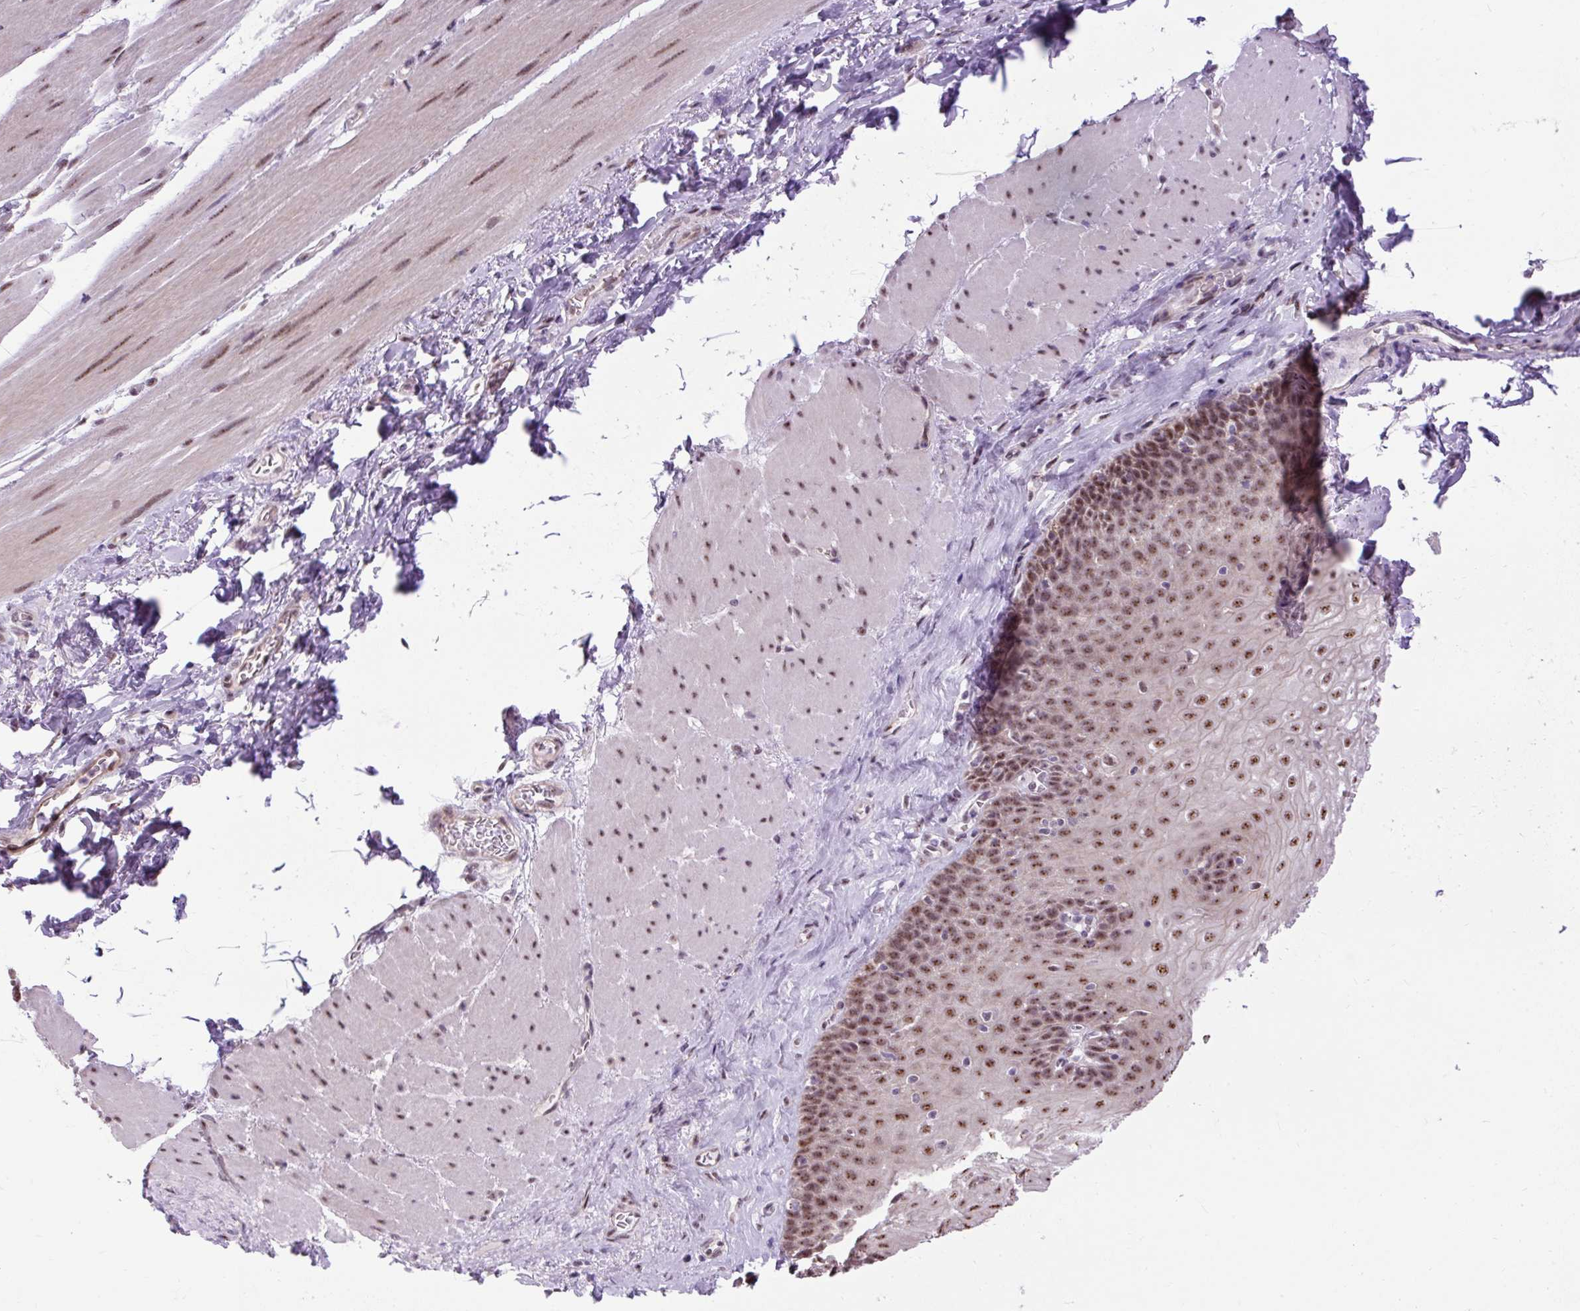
{"staining": {"intensity": "moderate", "quantity": ">75%", "location": "nuclear"}, "tissue": "esophagus", "cell_type": "Squamous epithelial cells", "image_type": "normal", "snomed": [{"axis": "morphology", "description": "Normal tissue, NOS"}, {"axis": "topography", "description": "Esophagus"}], "caption": "A brown stain shows moderate nuclear staining of a protein in squamous epithelial cells of normal esophagus. (Brightfield microscopy of DAB IHC at high magnification).", "gene": "SMC5", "patient": {"sex": "female", "age": 66}}